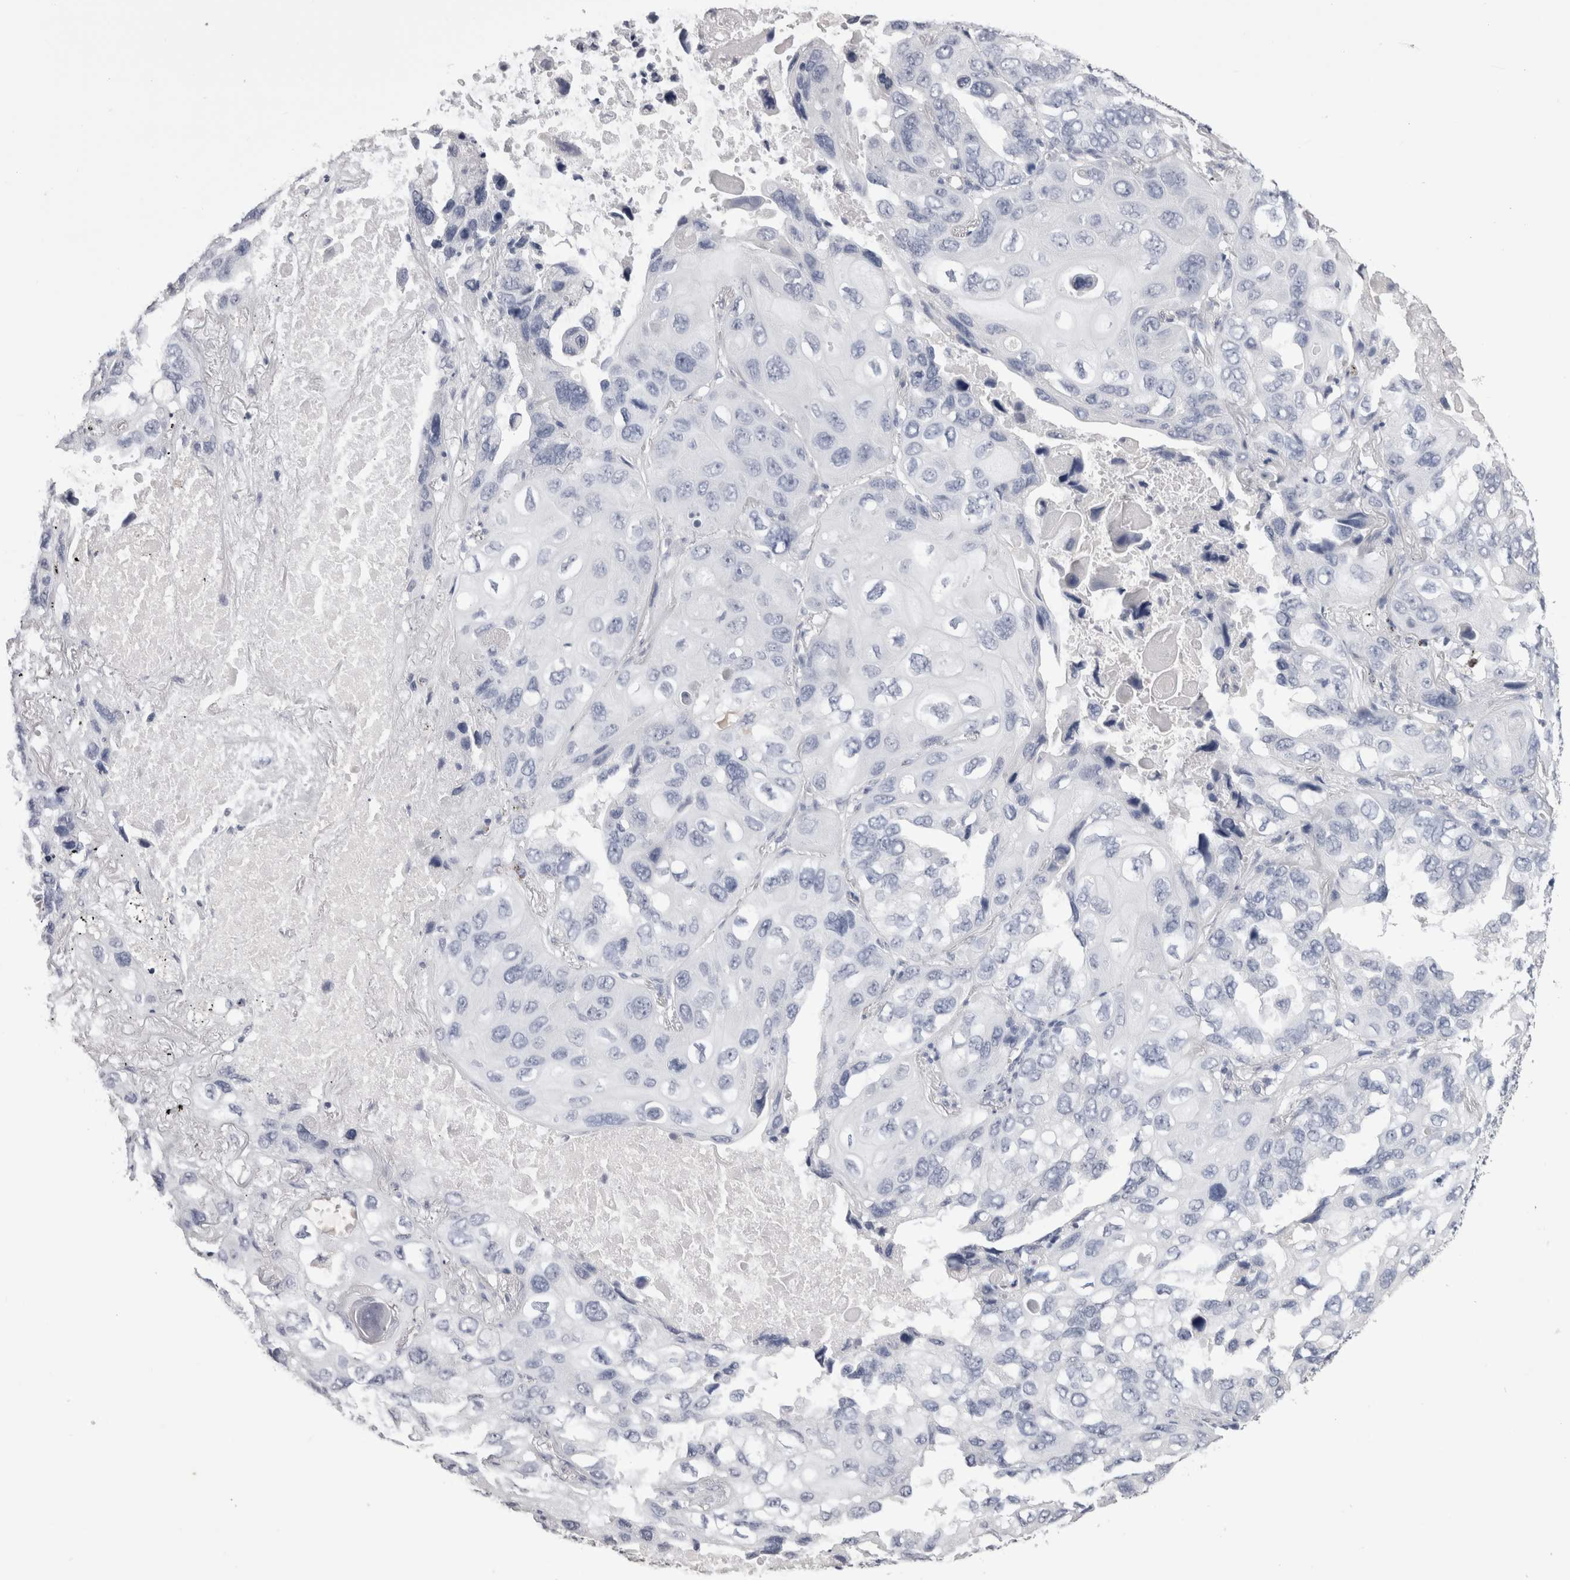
{"staining": {"intensity": "negative", "quantity": "none", "location": "none"}, "tissue": "lung cancer", "cell_type": "Tumor cells", "image_type": "cancer", "snomed": [{"axis": "morphology", "description": "Squamous cell carcinoma, NOS"}, {"axis": "topography", "description": "Lung"}], "caption": "The photomicrograph demonstrates no significant expression in tumor cells of lung cancer (squamous cell carcinoma).", "gene": "CDHR5", "patient": {"sex": "female", "age": 73}}